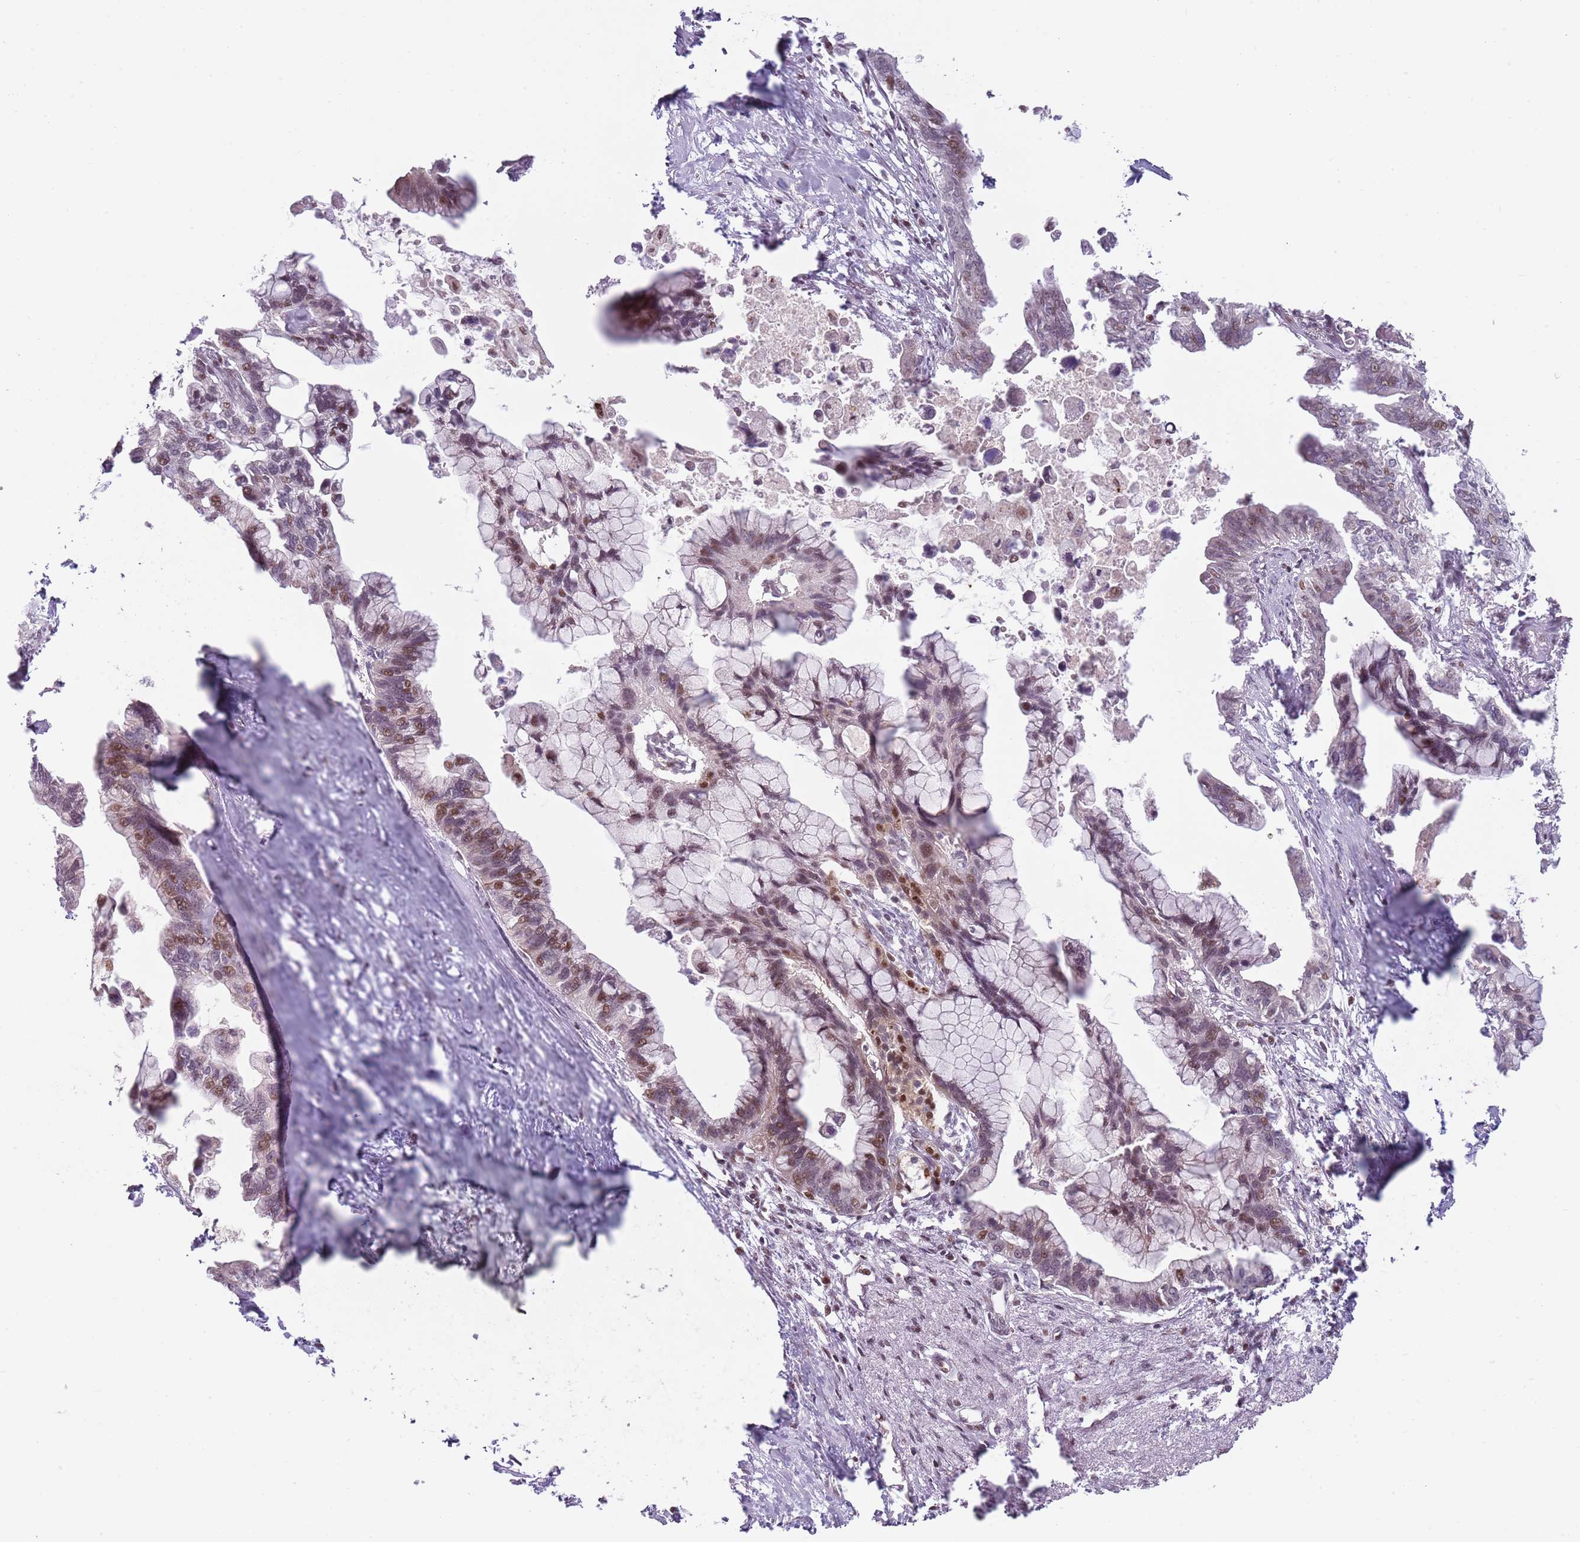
{"staining": {"intensity": "moderate", "quantity": "25%-75%", "location": "nuclear"}, "tissue": "pancreatic cancer", "cell_type": "Tumor cells", "image_type": "cancer", "snomed": [{"axis": "morphology", "description": "Adenocarcinoma, NOS"}, {"axis": "topography", "description": "Pancreas"}], "caption": "Protein staining by IHC exhibits moderate nuclear positivity in approximately 25%-75% of tumor cells in pancreatic adenocarcinoma.", "gene": "ADGRG1", "patient": {"sex": "female", "age": 83}}